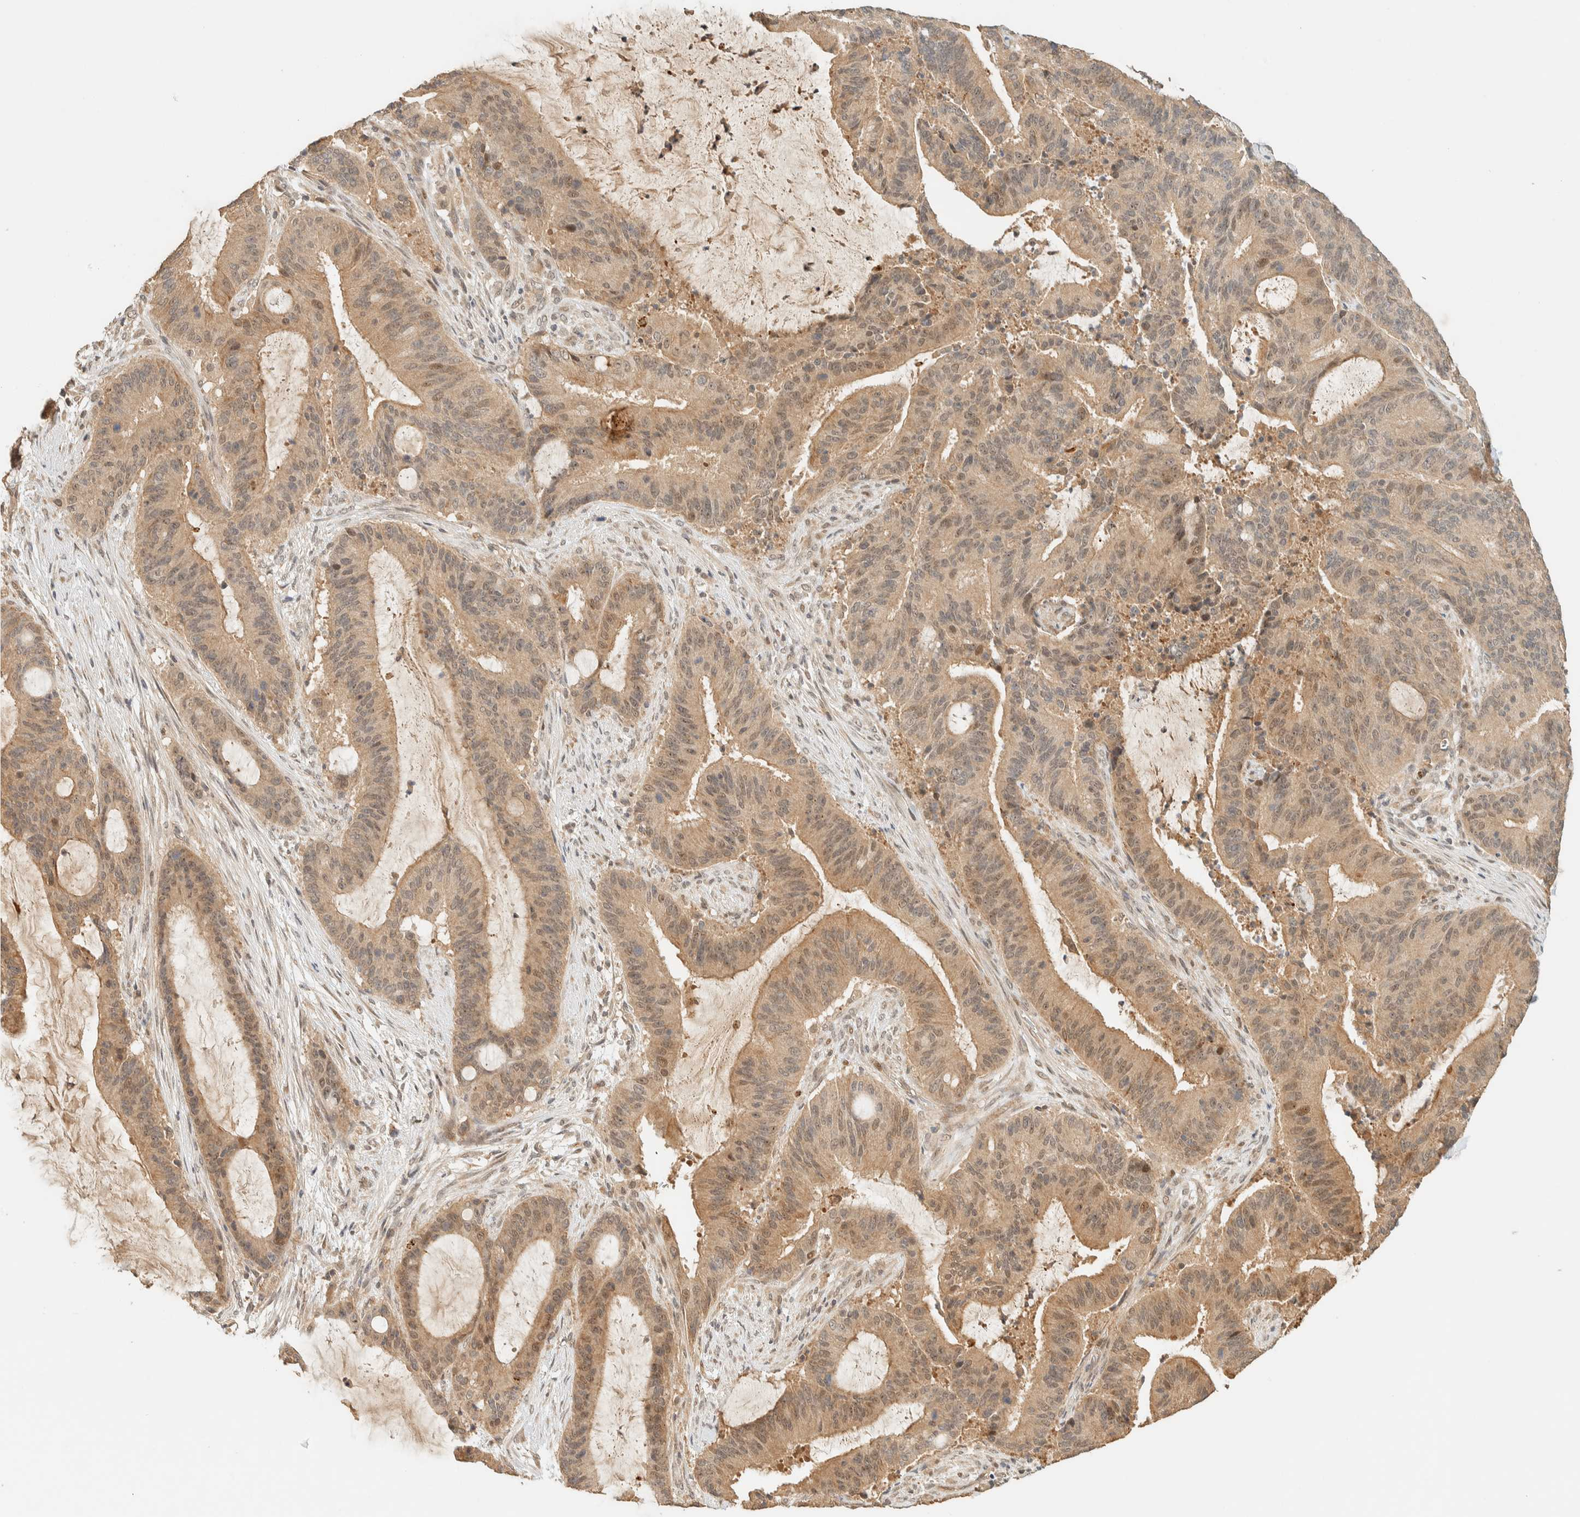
{"staining": {"intensity": "moderate", "quantity": ">75%", "location": "cytoplasmic/membranous"}, "tissue": "liver cancer", "cell_type": "Tumor cells", "image_type": "cancer", "snomed": [{"axis": "morphology", "description": "Normal tissue, NOS"}, {"axis": "morphology", "description": "Cholangiocarcinoma"}, {"axis": "topography", "description": "Liver"}, {"axis": "topography", "description": "Peripheral nerve tissue"}], "caption": "Moderate cytoplasmic/membranous positivity for a protein is identified in about >75% of tumor cells of liver cancer using immunohistochemistry.", "gene": "ZBTB34", "patient": {"sex": "female", "age": 73}}